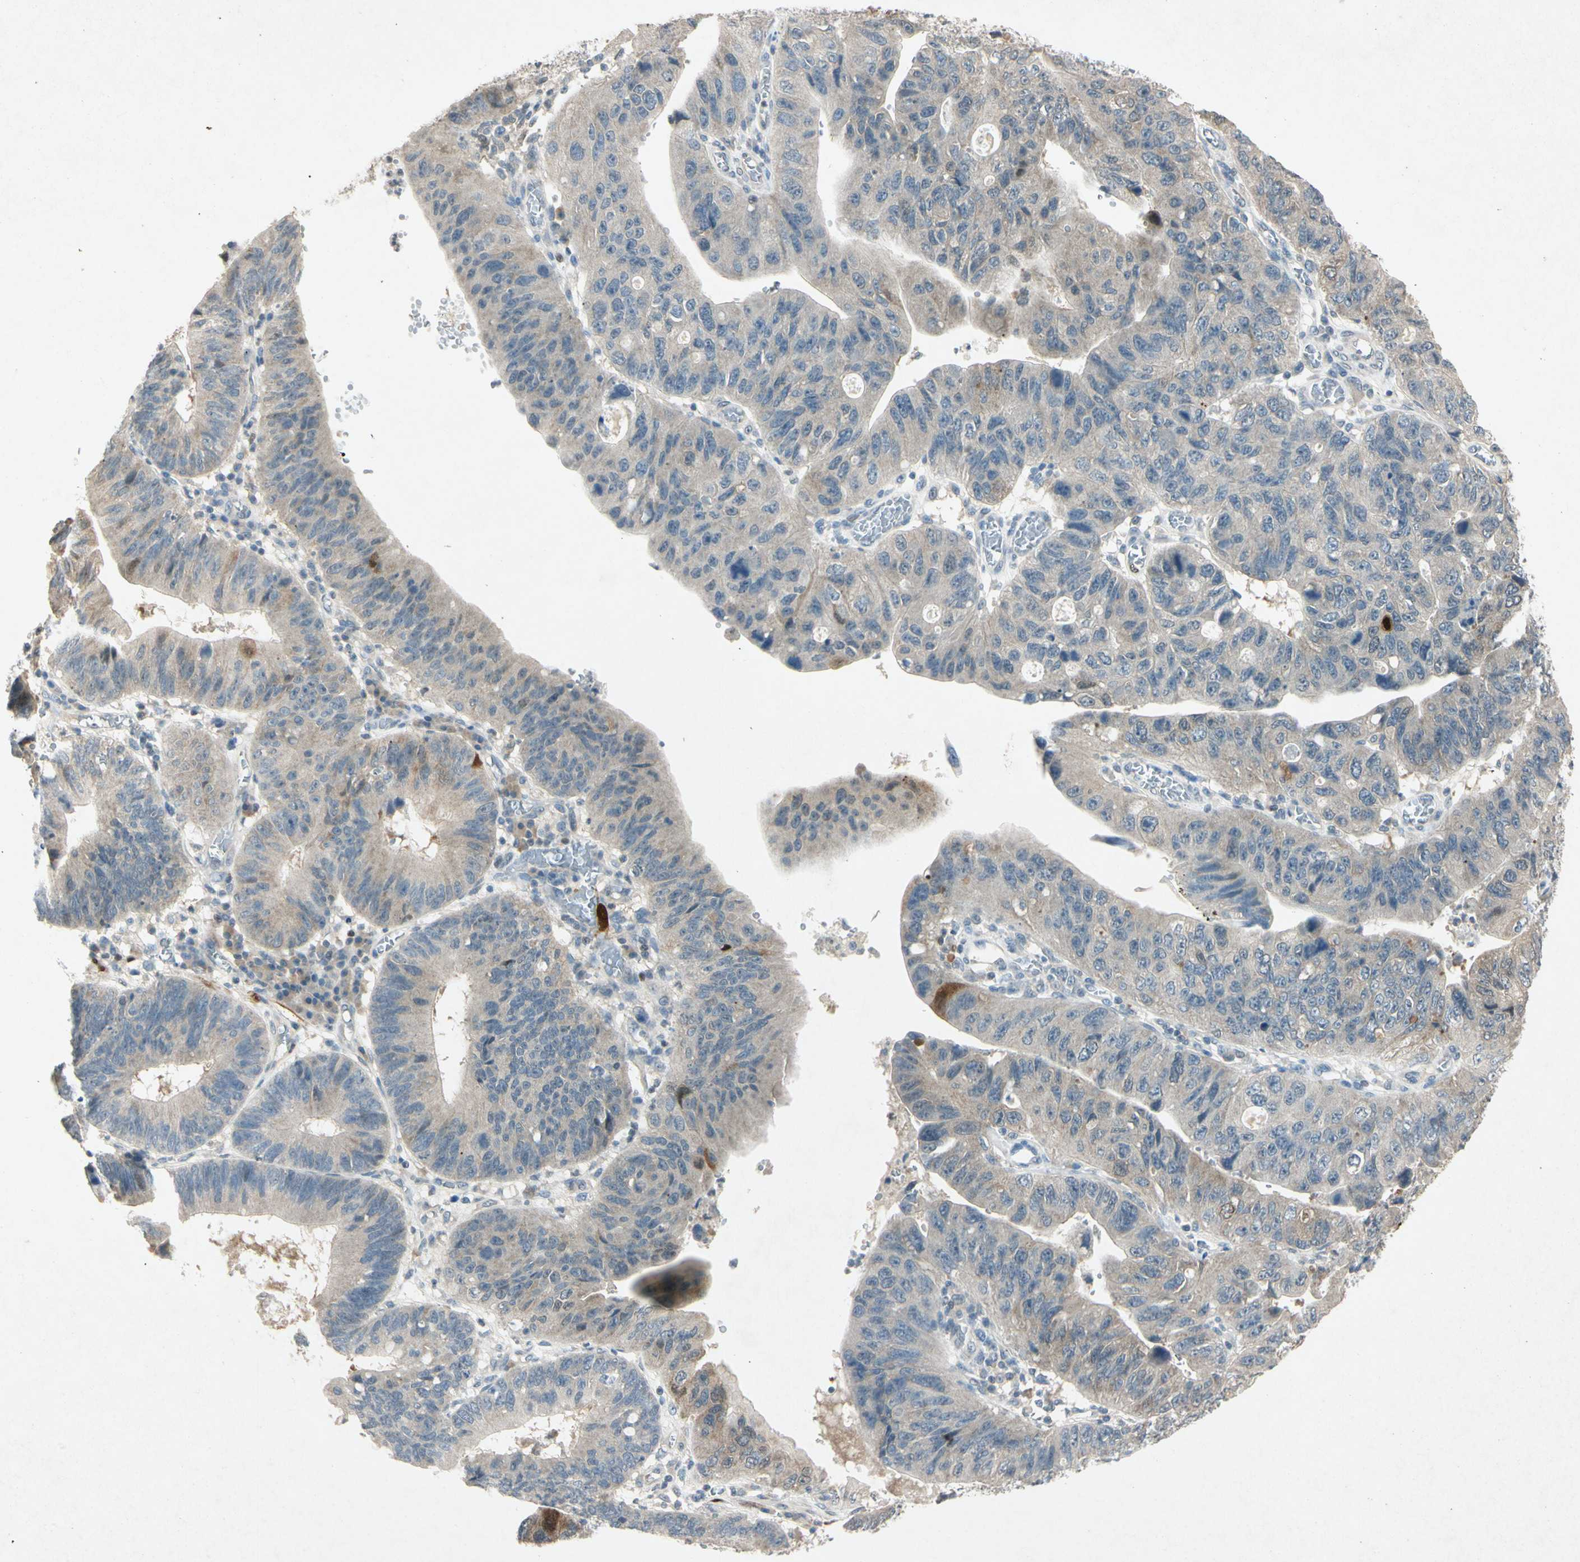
{"staining": {"intensity": "strong", "quantity": "<25%", "location": "nuclear"}, "tissue": "stomach cancer", "cell_type": "Tumor cells", "image_type": "cancer", "snomed": [{"axis": "morphology", "description": "Adenocarcinoma, NOS"}, {"axis": "topography", "description": "Stomach"}], "caption": "Adenocarcinoma (stomach) stained for a protein demonstrates strong nuclear positivity in tumor cells. (DAB (3,3'-diaminobenzidine) = brown stain, brightfield microscopy at high magnification).", "gene": "HSPA1B", "patient": {"sex": "male", "age": 59}}